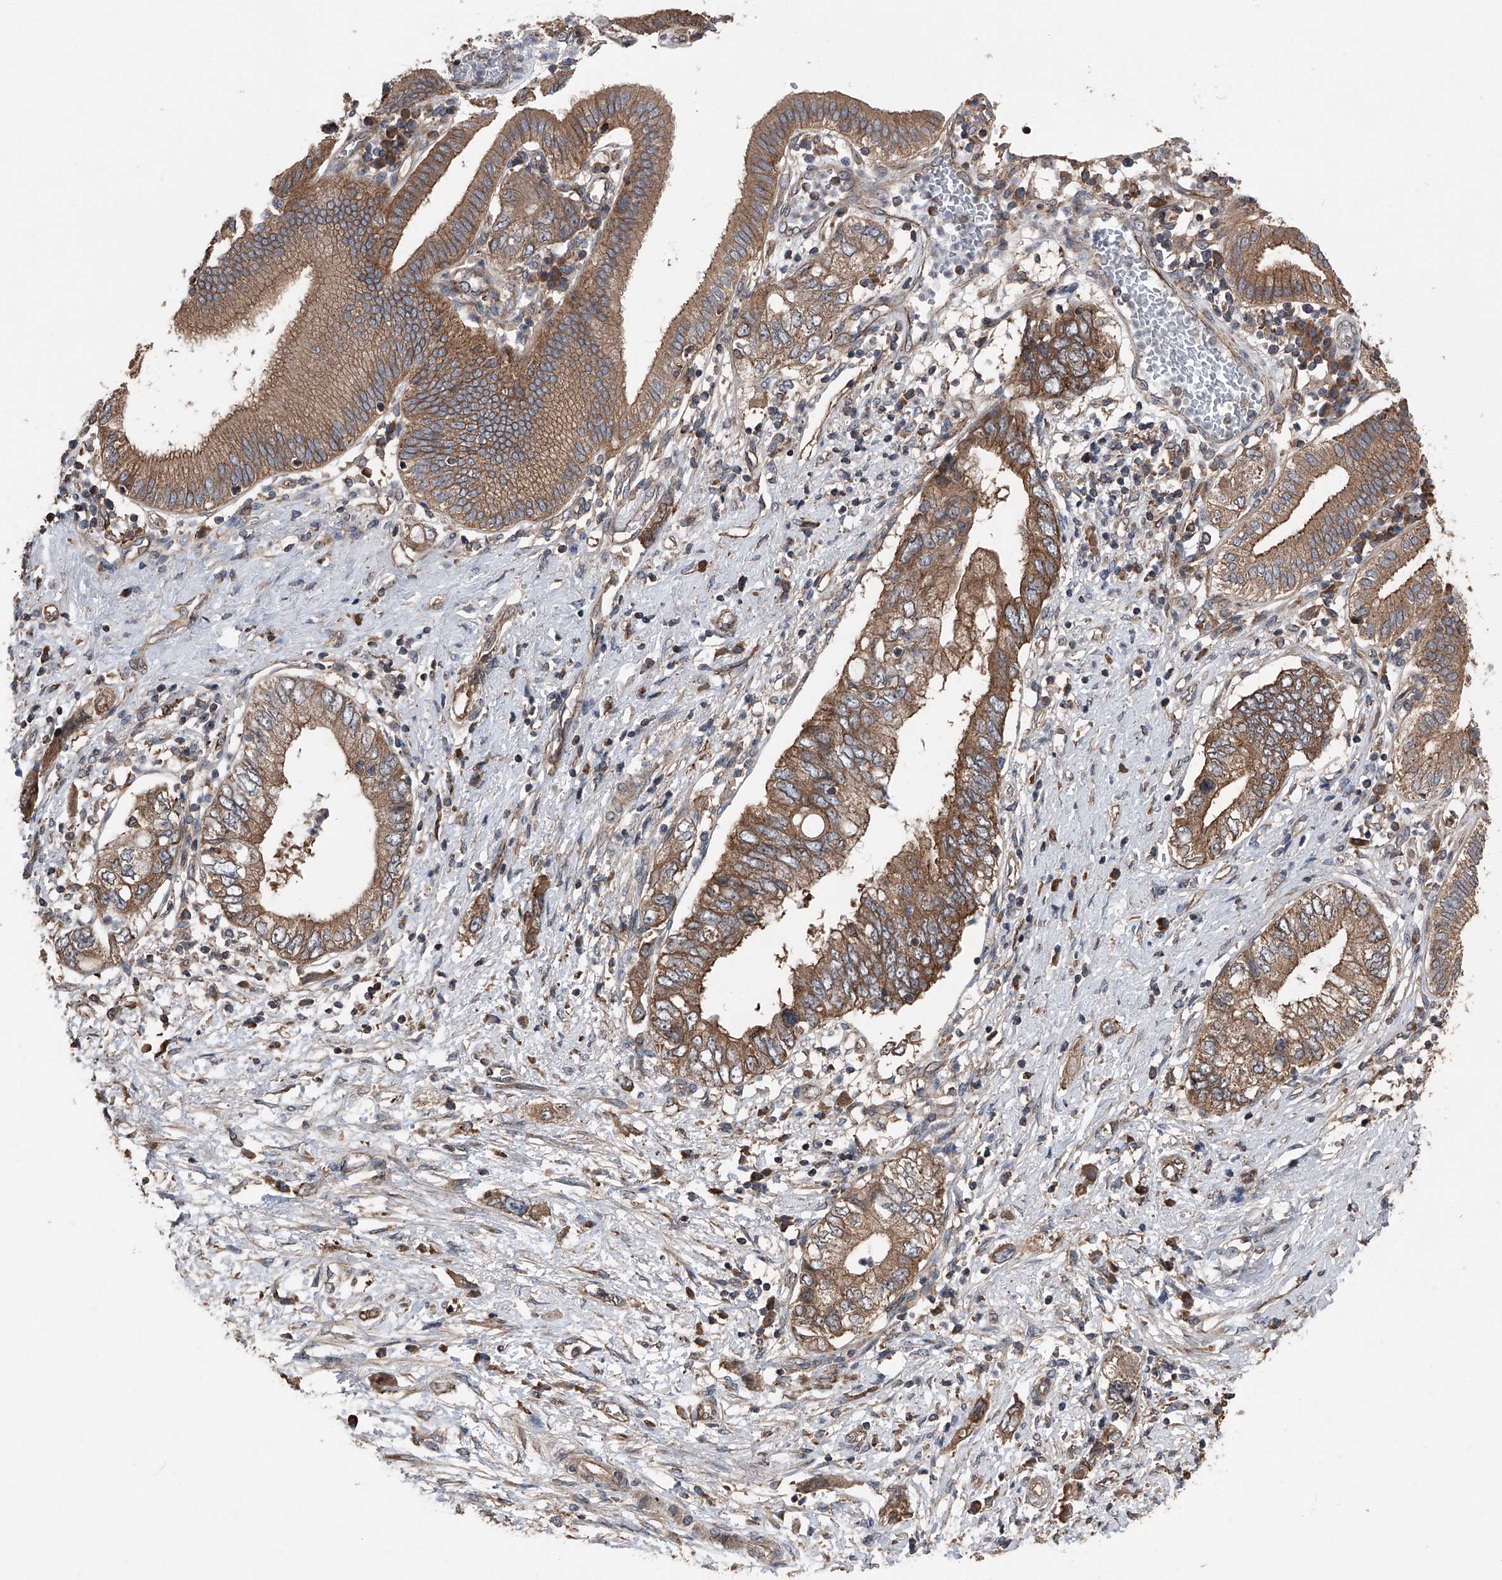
{"staining": {"intensity": "moderate", "quantity": ">75%", "location": "cytoplasmic/membranous"}, "tissue": "pancreatic cancer", "cell_type": "Tumor cells", "image_type": "cancer", "snomed": [{"axis": "morphology", "description": "Adenocarcinoma, NOS"}, {"axis": "topography", "description": "Pancreas"}], "caption": "DAB (3,3'-diaminobenzidine) immunohistochemical staining of human pancreatic cancer reveals moderate cytoplasmic/membranous protein staining in about >75% of tumor cells.", "gene": "KCNJ2", "patient": {"sex": "female", "age": 73}}